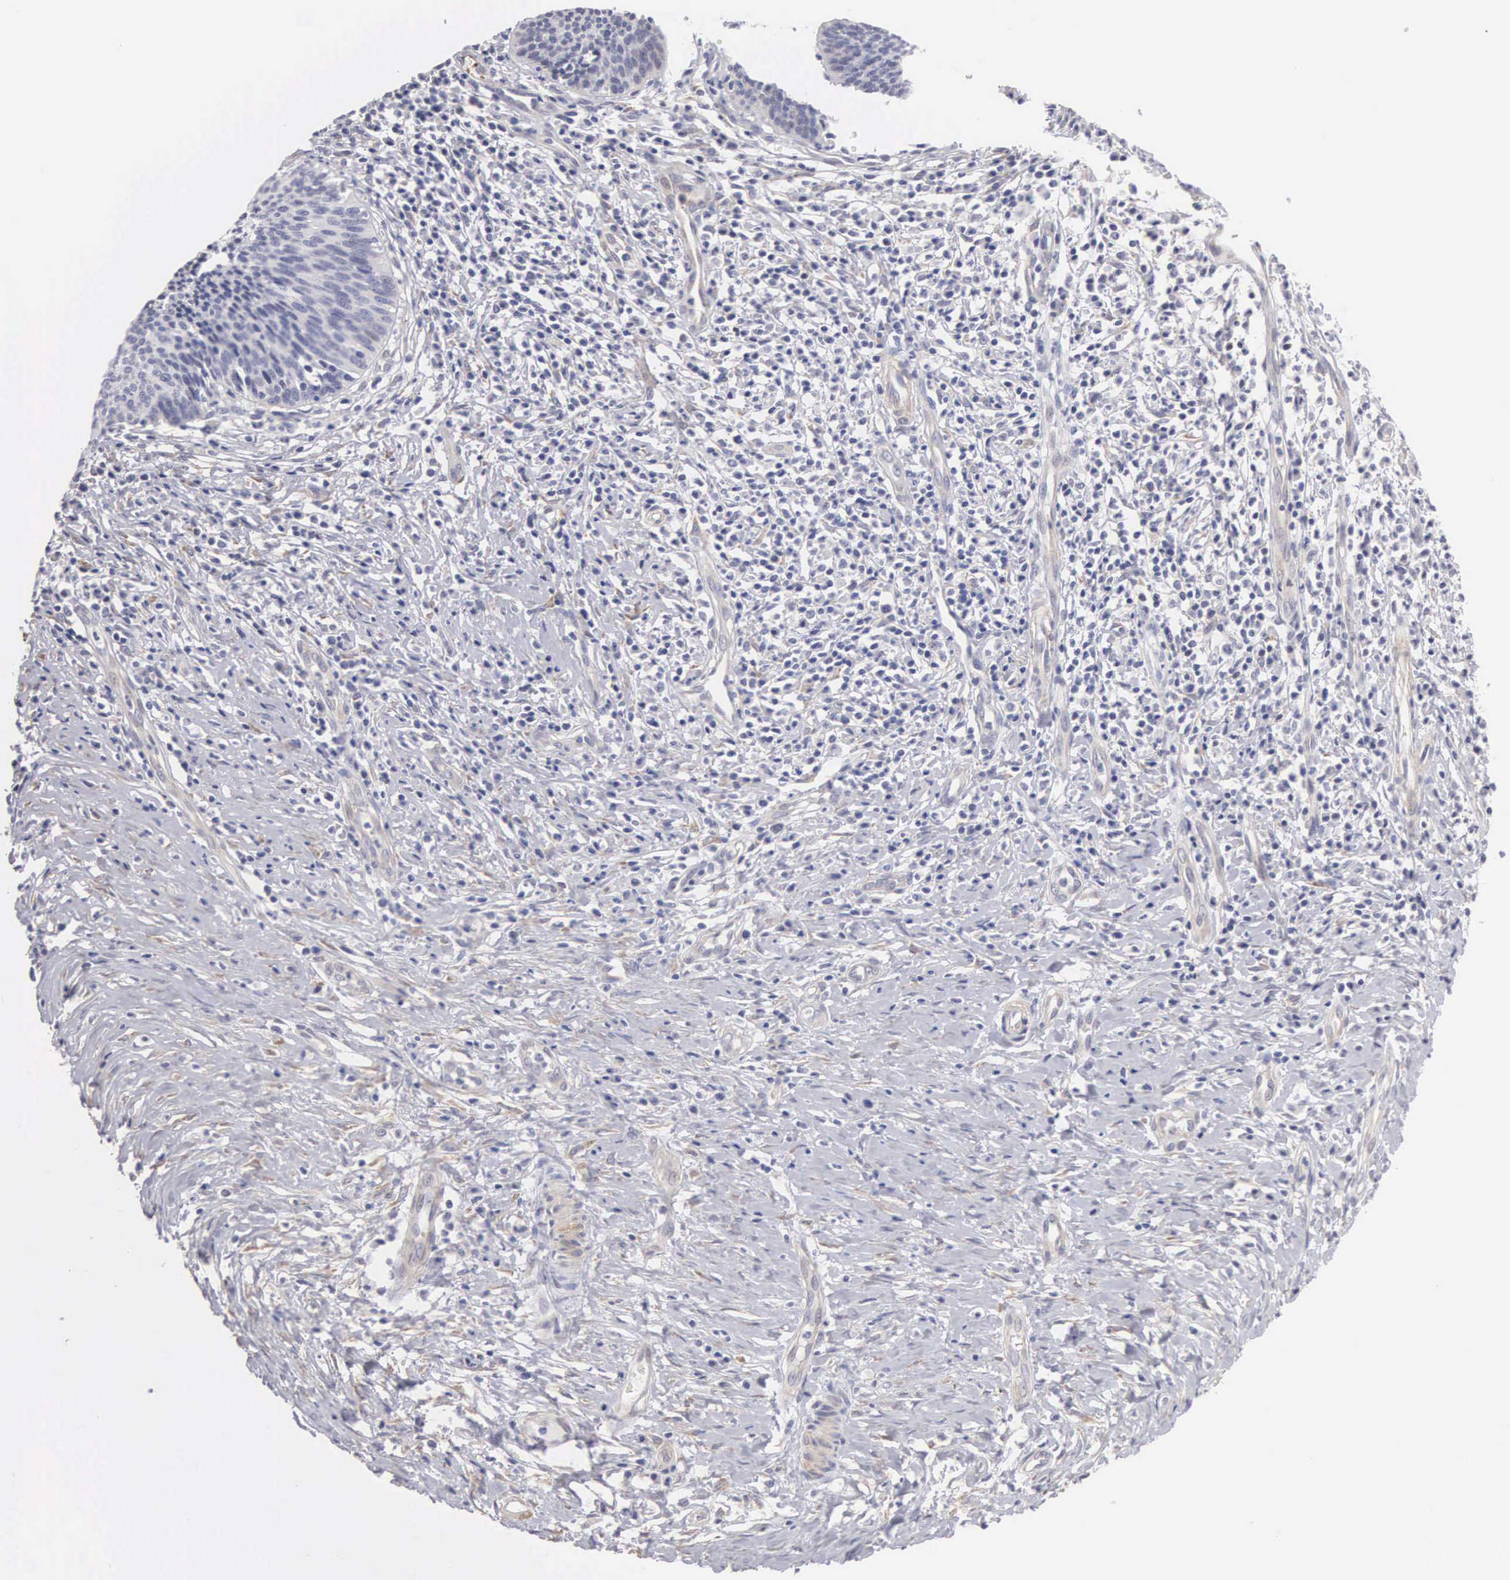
{"staining": {"intensity": "negative", "quantity": "none", "location": "none"}, "tissue": "cervical cancer", "cell_type": "Tumor cells", "image_type": "cancer", "snomed": [{"axis": "morphology", "description": "Squamous cell carcinoma, NOS"}, {"axis": "topography", "description": "Cervix"}], "caption": "An IHC histopathology image of cervical cancer is shown. There is no staining in tumor cells of cervical cancer.", "gene": "ELFN2", "patient": {"sex": "female", "age": 41}}